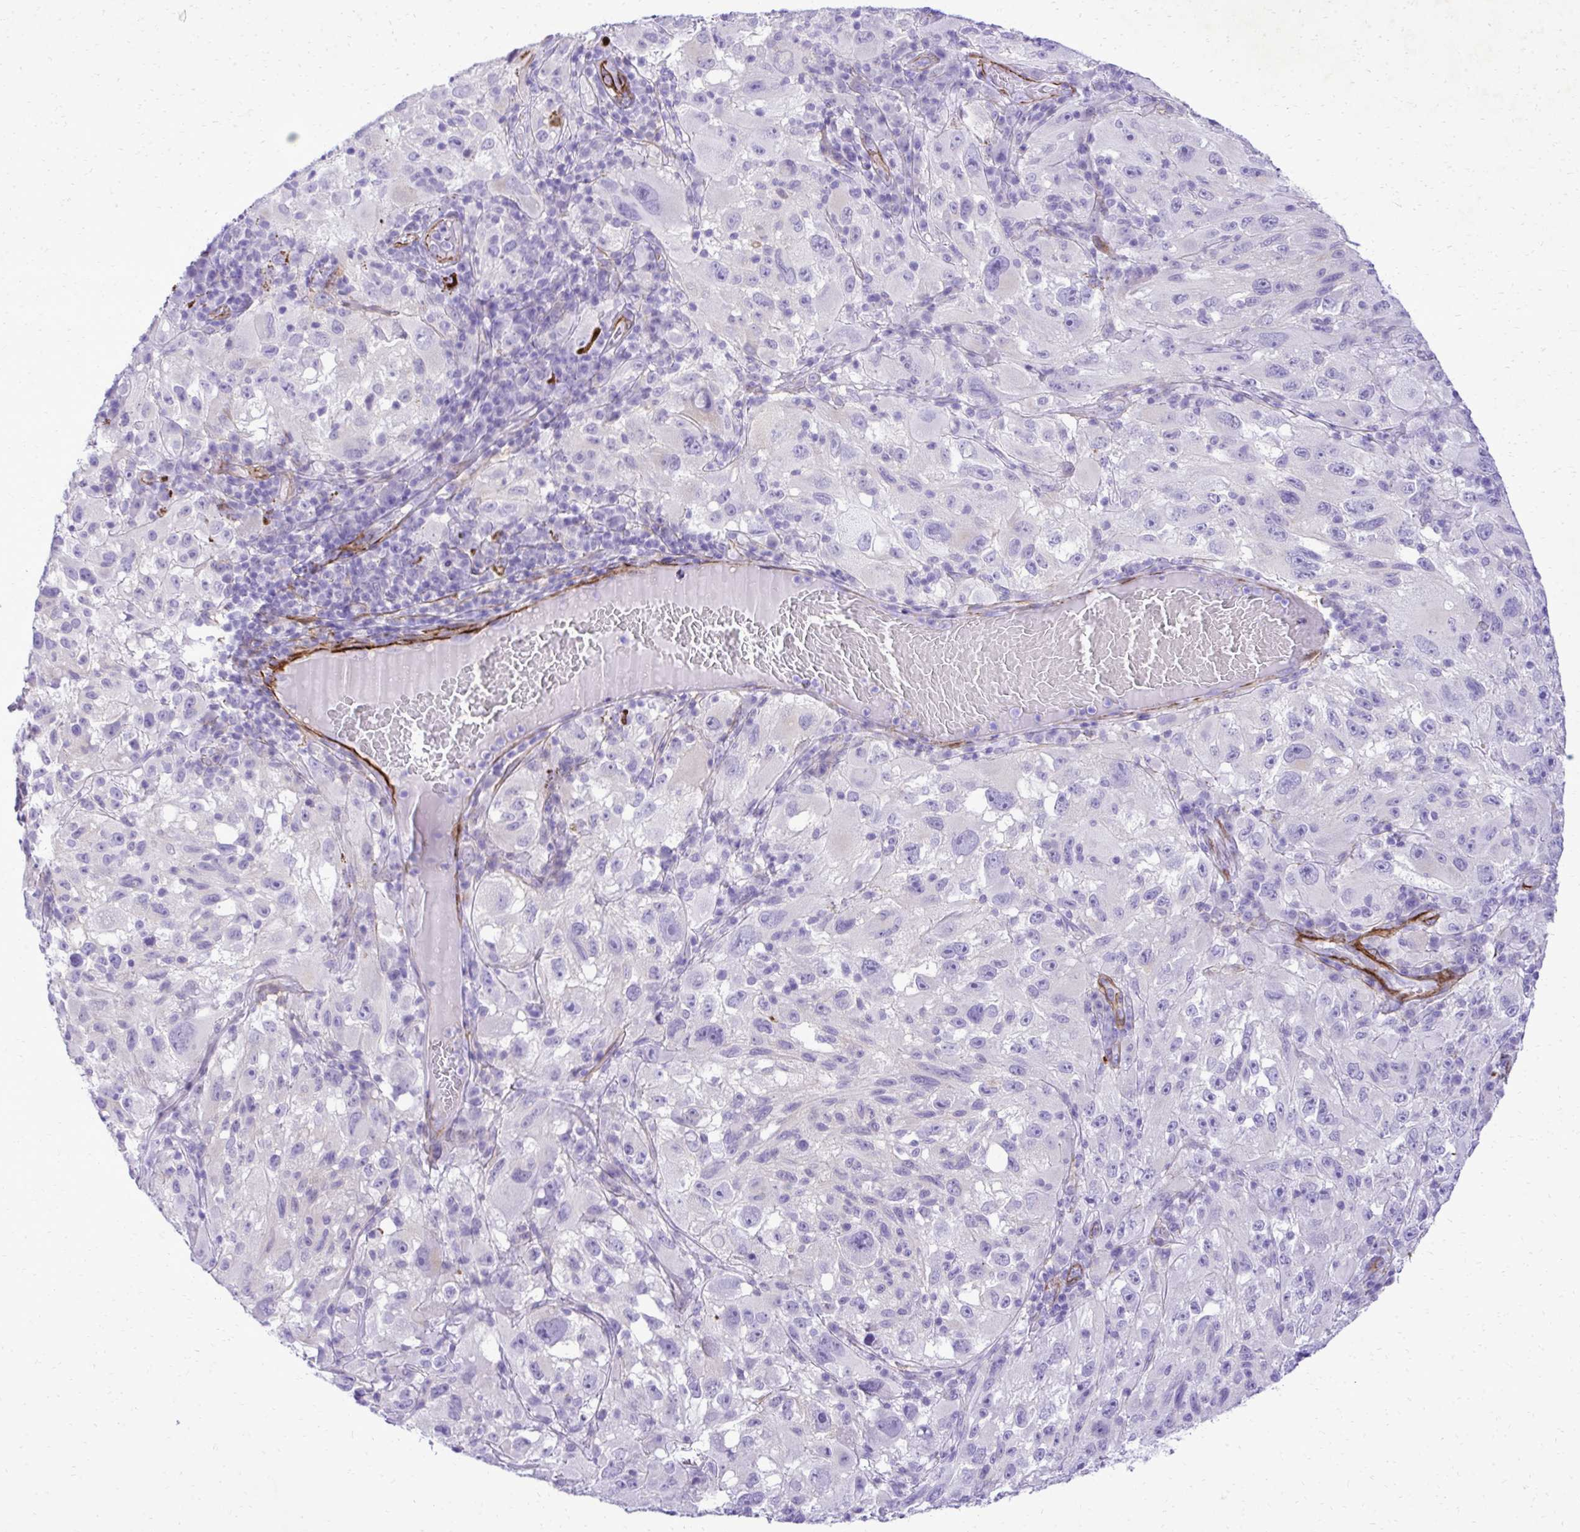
{"staining": {"intensity": "negative", "quantity": "none", "location": "none"}, "tissue": "melanoma", "cell_type": "Tumor cells", "image_type": "cancer", "snomed": [{"axis": "morphology", "description": "Malignant melanoma, NOS"}, {"axis": "topography", "description": "Skin"}], "caption": "Immunohistochemistry micrograph of malignant melanoma stained for a protein (brown), which exhibits no staining in tumor cells. (Stains: DAB immunohistochemistry (IHC) with hematoxylin counter stain, Microscopy: brightfield microscopy at high magnification).", "gene": "PITPNM3", "patient": {"sex": "female", "age": 71}}